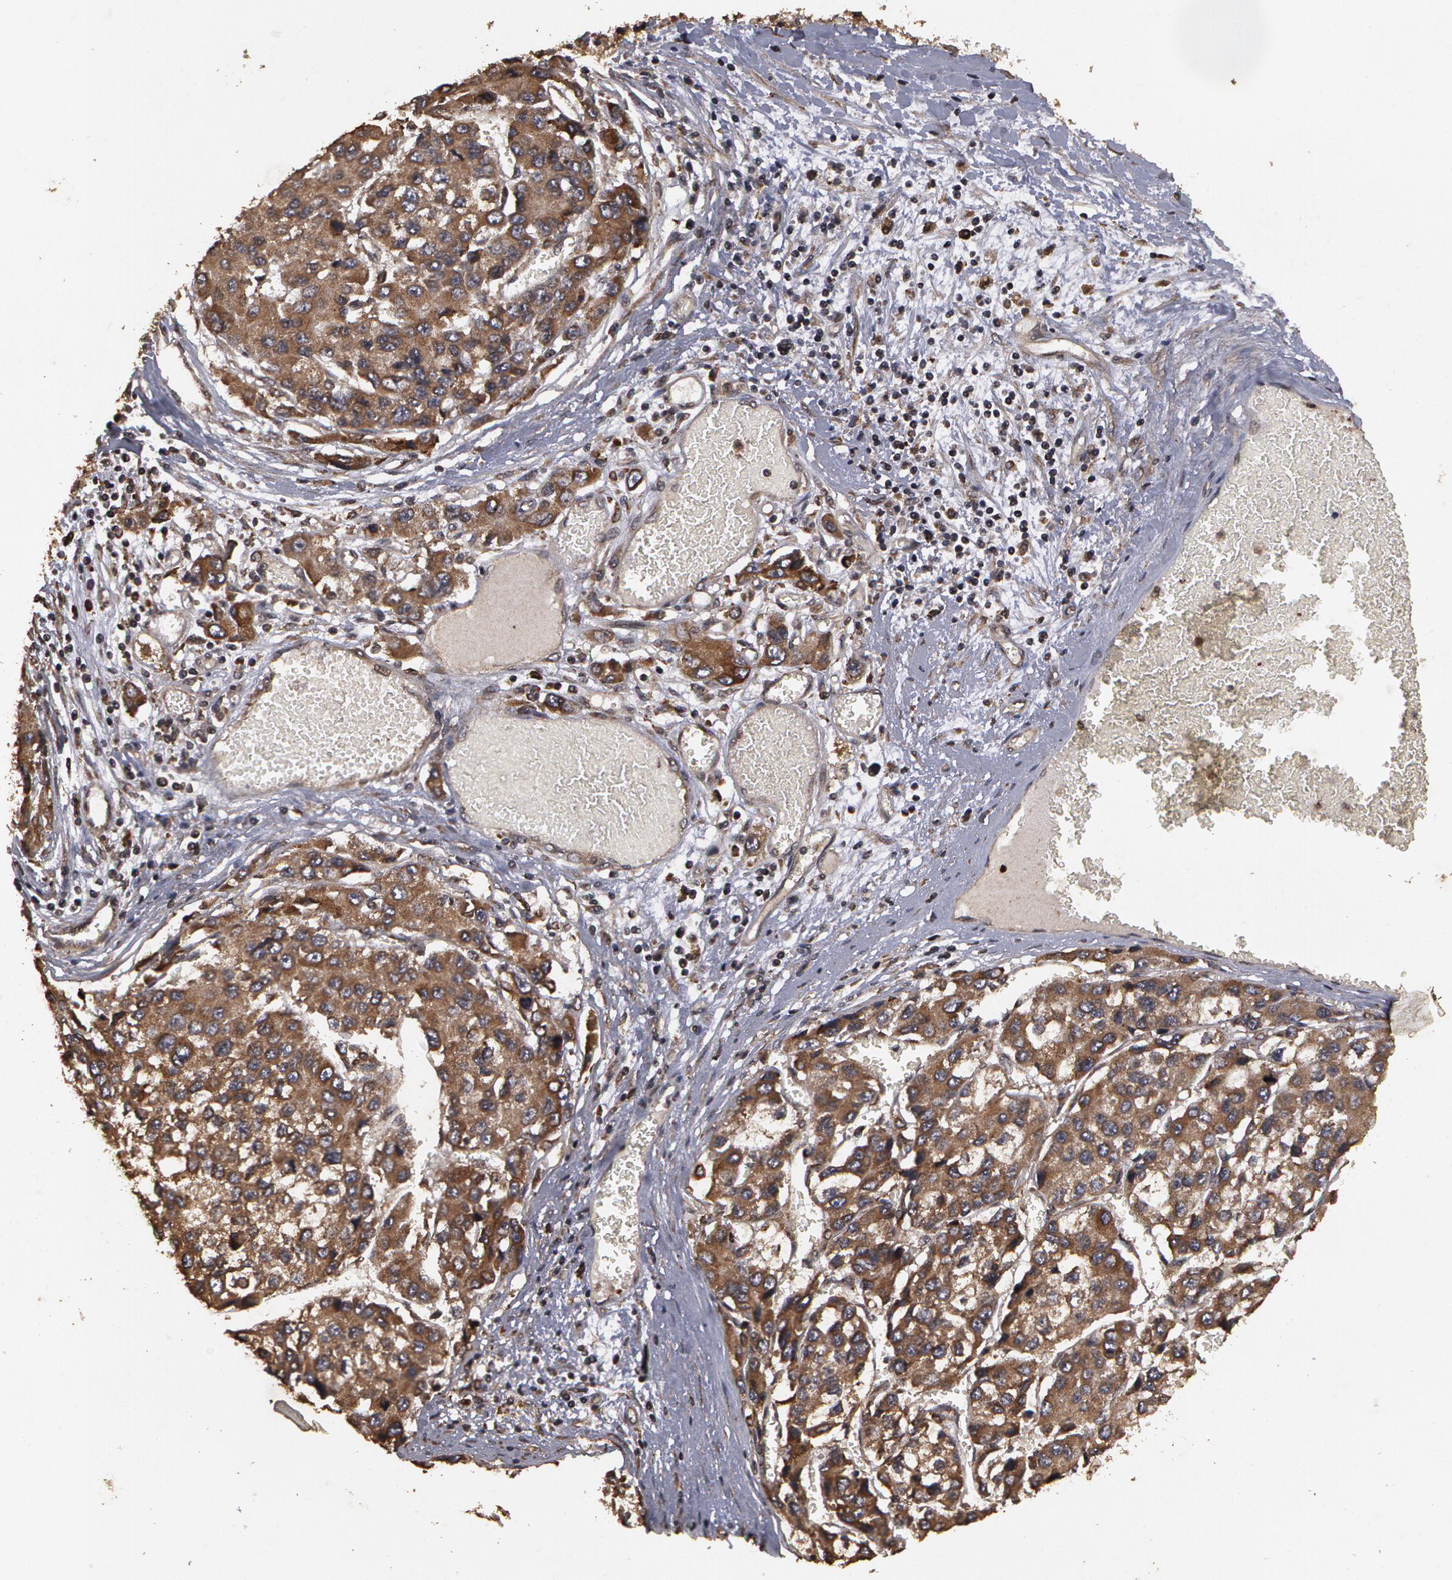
{"staining": {"intensity": "moderate", "quantity": ">75%", "location": "cytoplasmic/membranous"}, "tissue": "liver cancer", "cell_type": "Tumor cells", "image_type": "cancer", "snomed": [{"axis": "morphology", "description": "Carcinoma, Hepatocellular, NOS"}, {"axis": "topography", "description": "Liver"}], "caption": "Immunohistochemical staining of liver cancer reveals medium levels of moderate cytoplasmic/membranous protein staining in about >75% of tumor cells. The staining is performed using DAB brown chromogen to label protein expression. The nuclei are counter-stained blue using hematoxylin.", "gene": "CALR", "patient": {"sex": "female", "age": 66}}